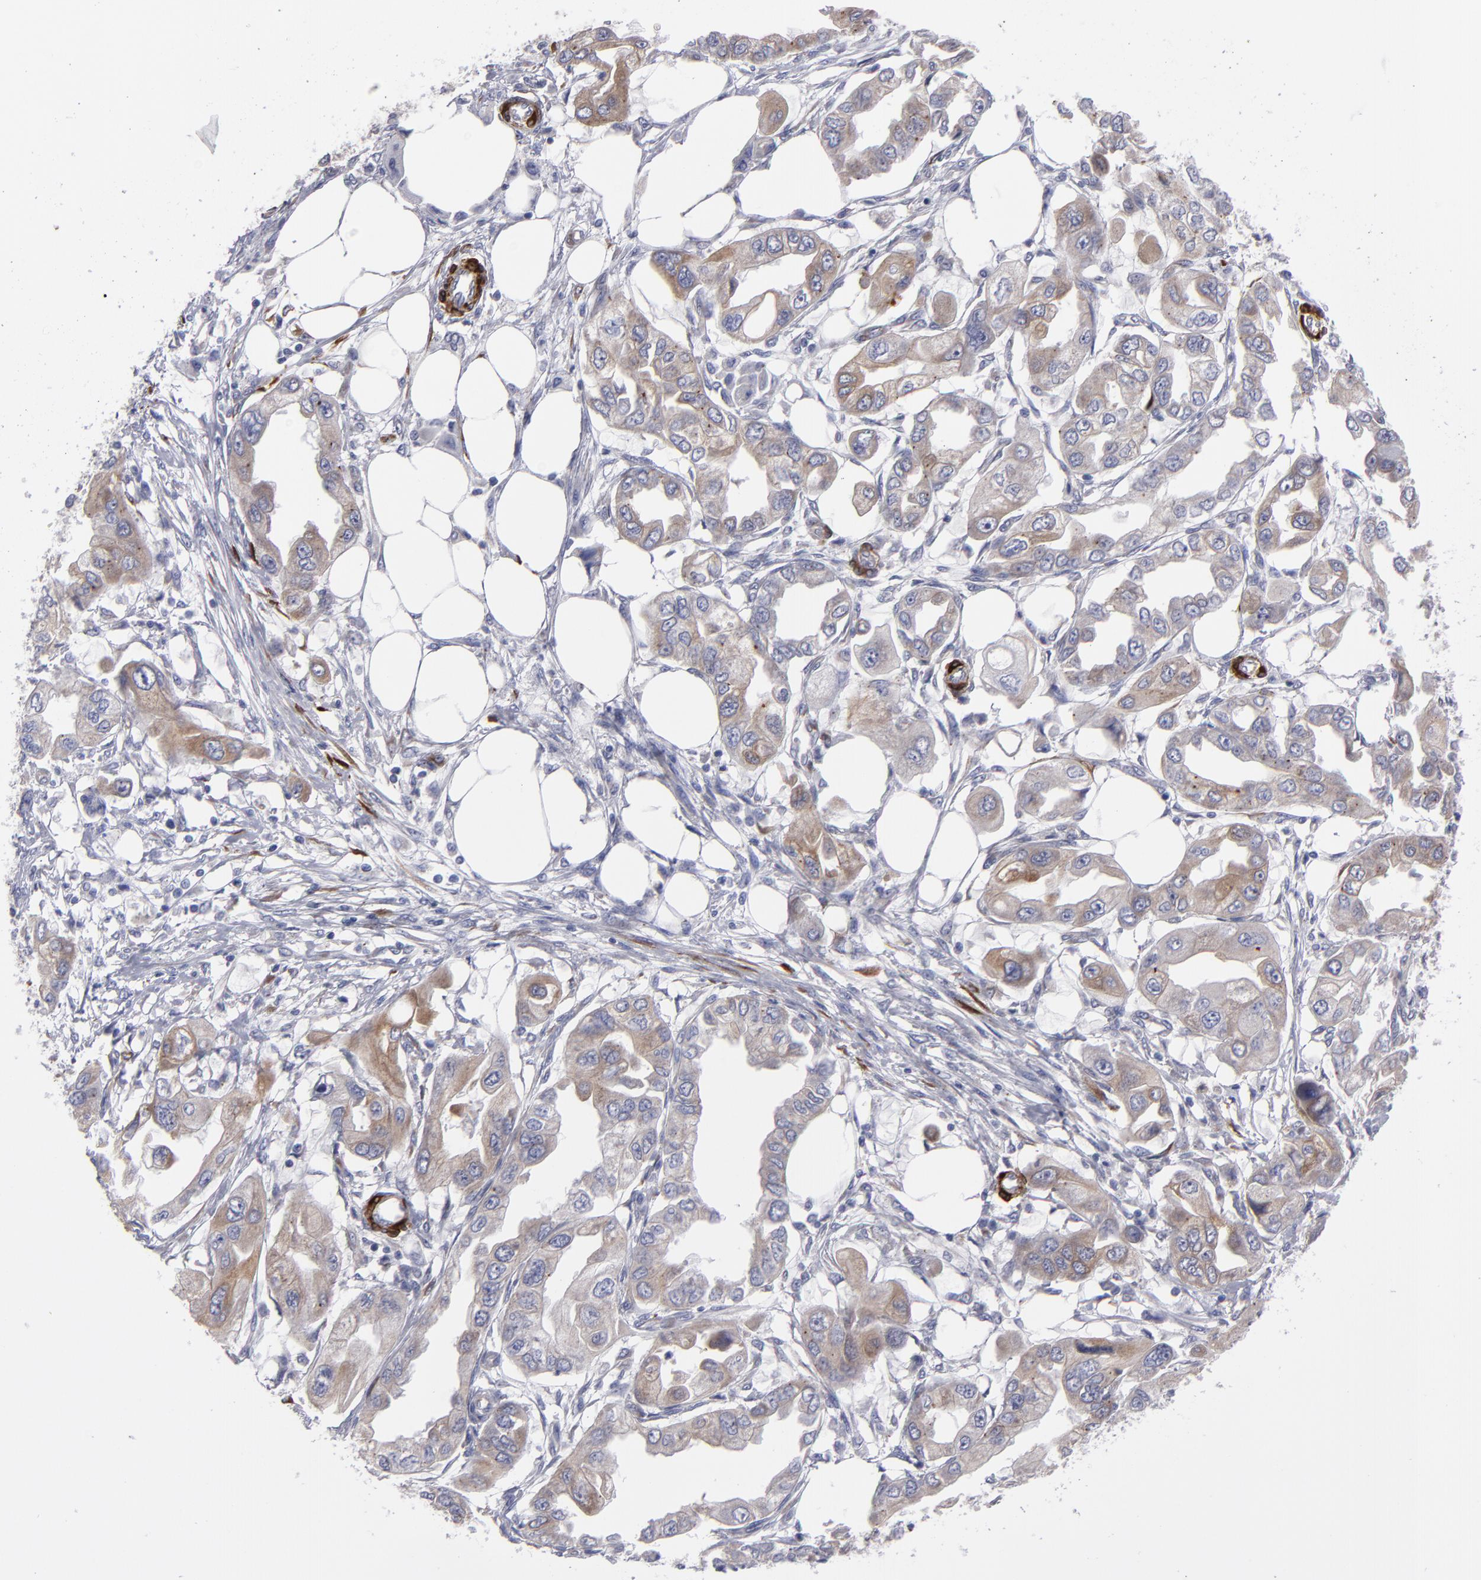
{"staining": {"intensity": "weak", "quantity": ">75%", "location": "cytoplasmic/membranous"}, "tissue": "endometrial cancer", "cell_type": "Tumor cells", "image_type": "cancer", "snomed": [{"axis": "morphology", "description": "Adenocarcinoma, NOS"}, {"axis": "topography", "description": "Endometrium"}], "caption": "A photomicrograph of endometrial adenocarcinoma stained for a protein shows weak cytoplasmic/membranous brown staining in tumor cells.", "gene": "SLMAP", "patient": {"sex": "female", "age": 67}}